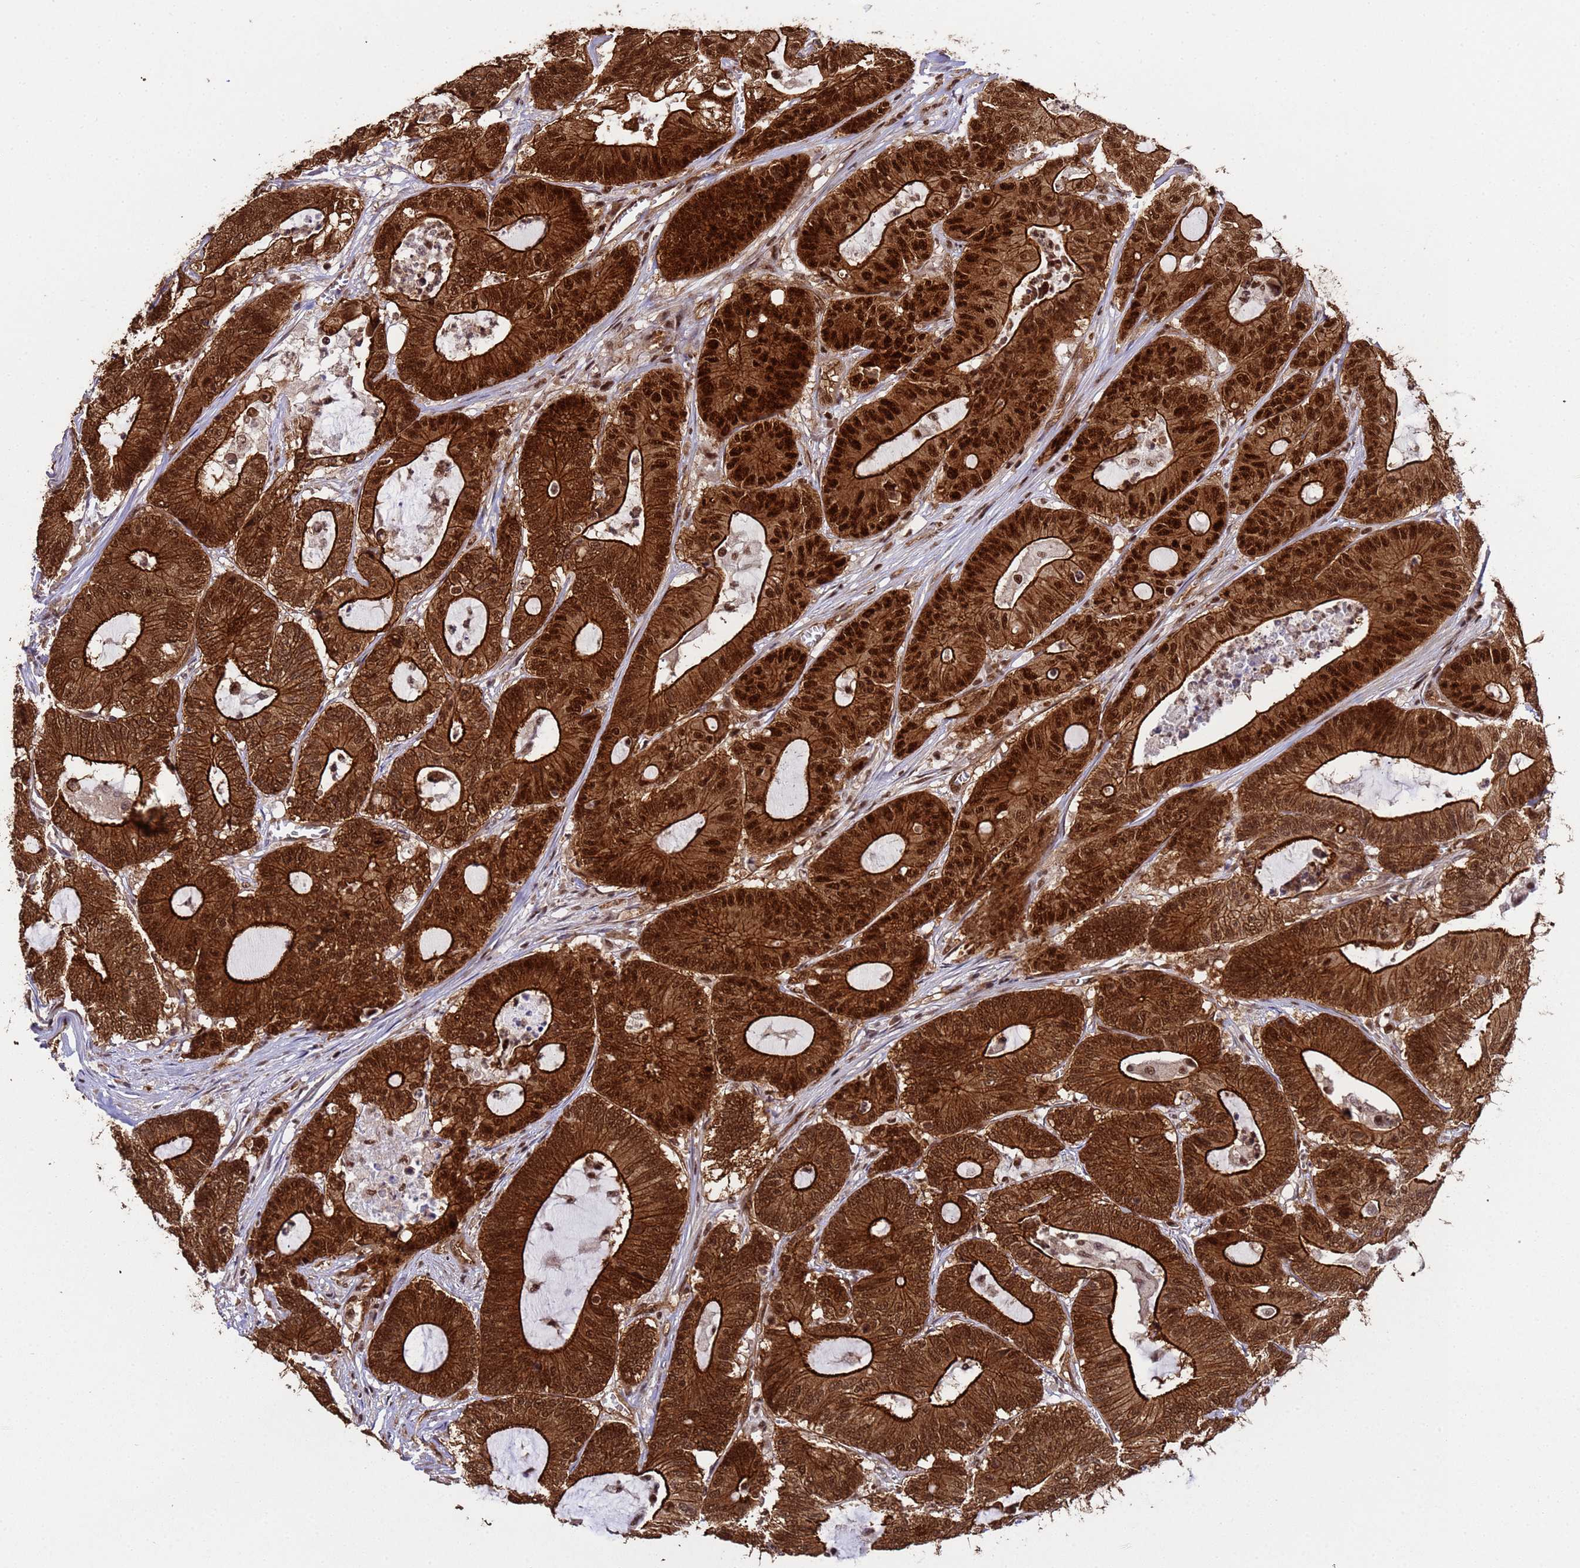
{"staining": {"intensity": "strong", "quantity": ">75%", "location": "cytoplasmic/membranous,nuclear"}, "tissue": "colorectal cancer", "cell_type": "Tumor cells", "image_type": "cancer", "snomed": [{"axis": "morphology", "description": "Adenocarcinoma, NOS"}, {"axis": "topography", "description": "Colon"}], "caption": "Protein expression analysis of adenocarcinoma (colorectal) displays strong cytoplasmic/membranous and nuclear positivity in approximately >75% of tumor cells. The staining was performed using DAB (3,3'-diaminobenzidine), with brown indicating positive protein expression. Nuclei are stained blue with hematoxylin.", "gene": "SYF2", "patient": {"sex": "female", "age": 84}}